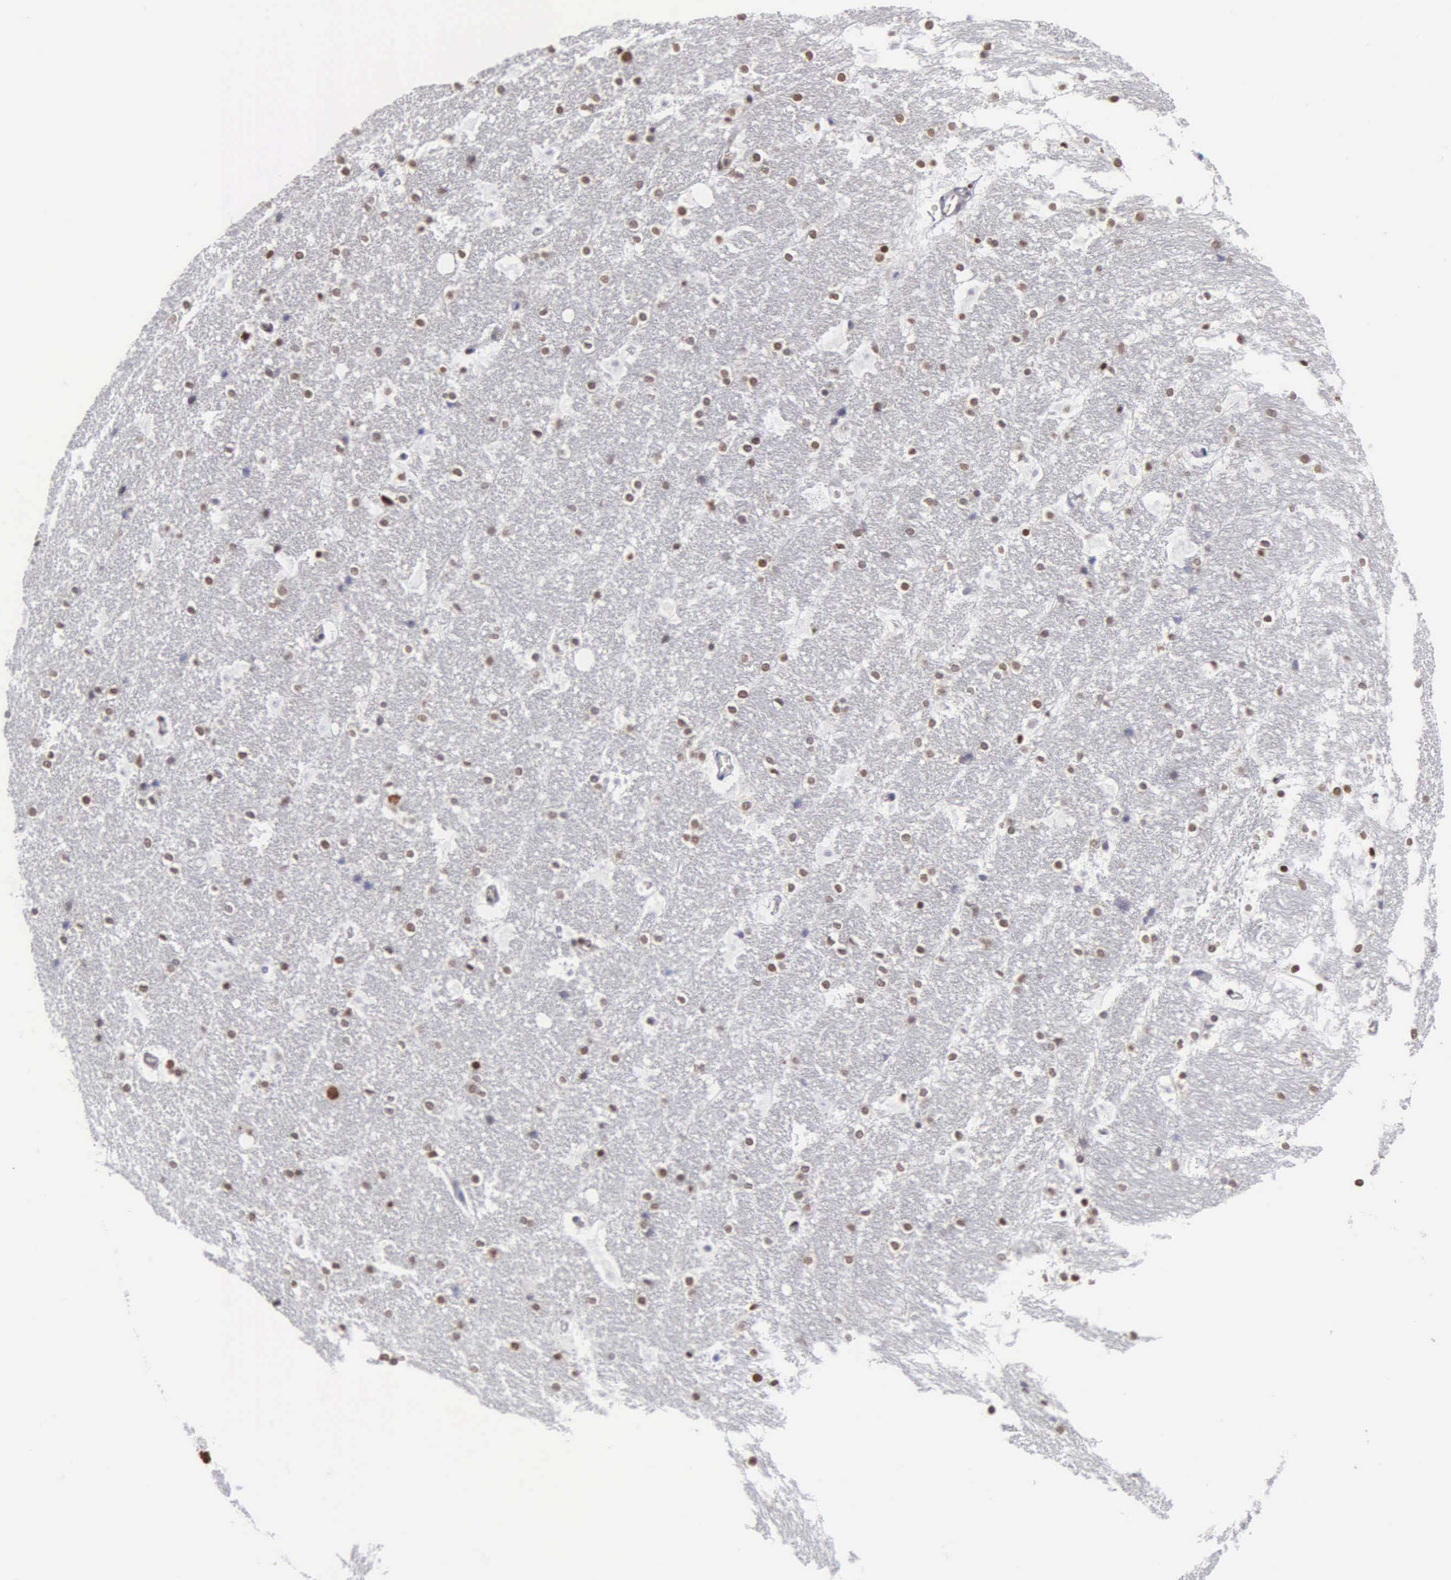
{"staining": {"intensity": "moderate", "quantity": "25%-75%", "location": "nuclear"}, "tissue": "hippocampus", "cell_type": "Glial cells", "image_type": "normal", "snomed": [{"axis": "morphology", "description": "Normal tissue, NOS"}, {"axis": "topography", "description": "Hippocampus"}], "caption": "This is a photomicrograph of IHC staining of normal hippocampus, which shows moderate positivity in the nuclear of glial cells.", "gene": "CCNG1", "patient": {"sex": "female", "age": 19}}